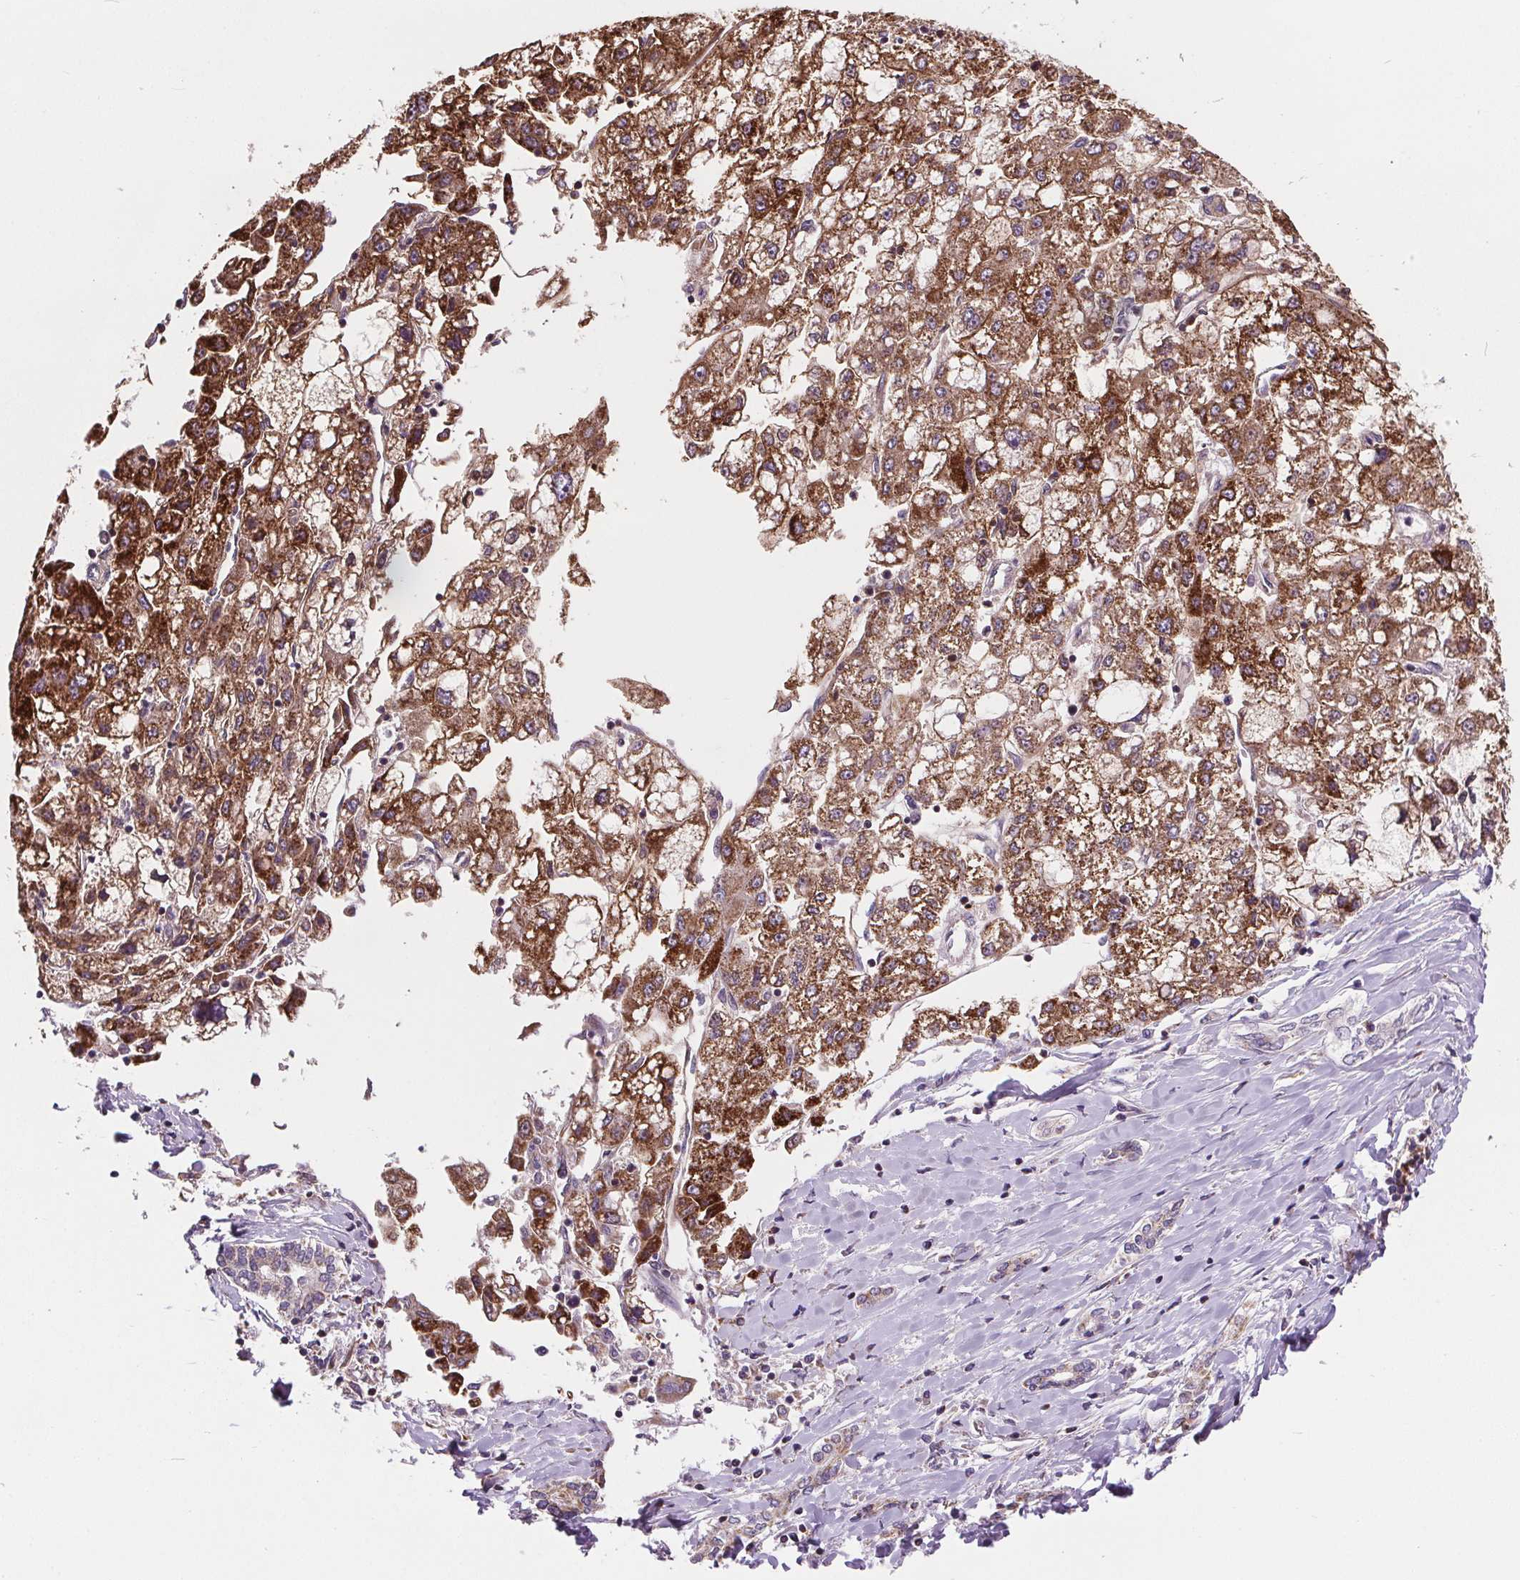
{"staining": {"intensity": "moderate", "quantity": ">75%", "location": "cytoplasmic/membranous"}, "tissue": "liver cancer", "cell_type": "Tumor cells", "image_type": "cancer", "snomed": [{"axis": "morphology", "description": "Carcinoma, Hepatocellular, NOS"}, {"axis": "topography", "description": "Liver"}], "caption": "IHC image of neoplastic tissue: human hepatocellular carcinoma (liver) stained using immunohistochemistry displays medium levels of moderate protein expression localized specifically in the cytoplasmic/membranous of tumor cells, appearing as a cytoplasmic/membranous brown color.", "gene": "GOLT1B", "patient": {"sex": "male", "age": 40}}